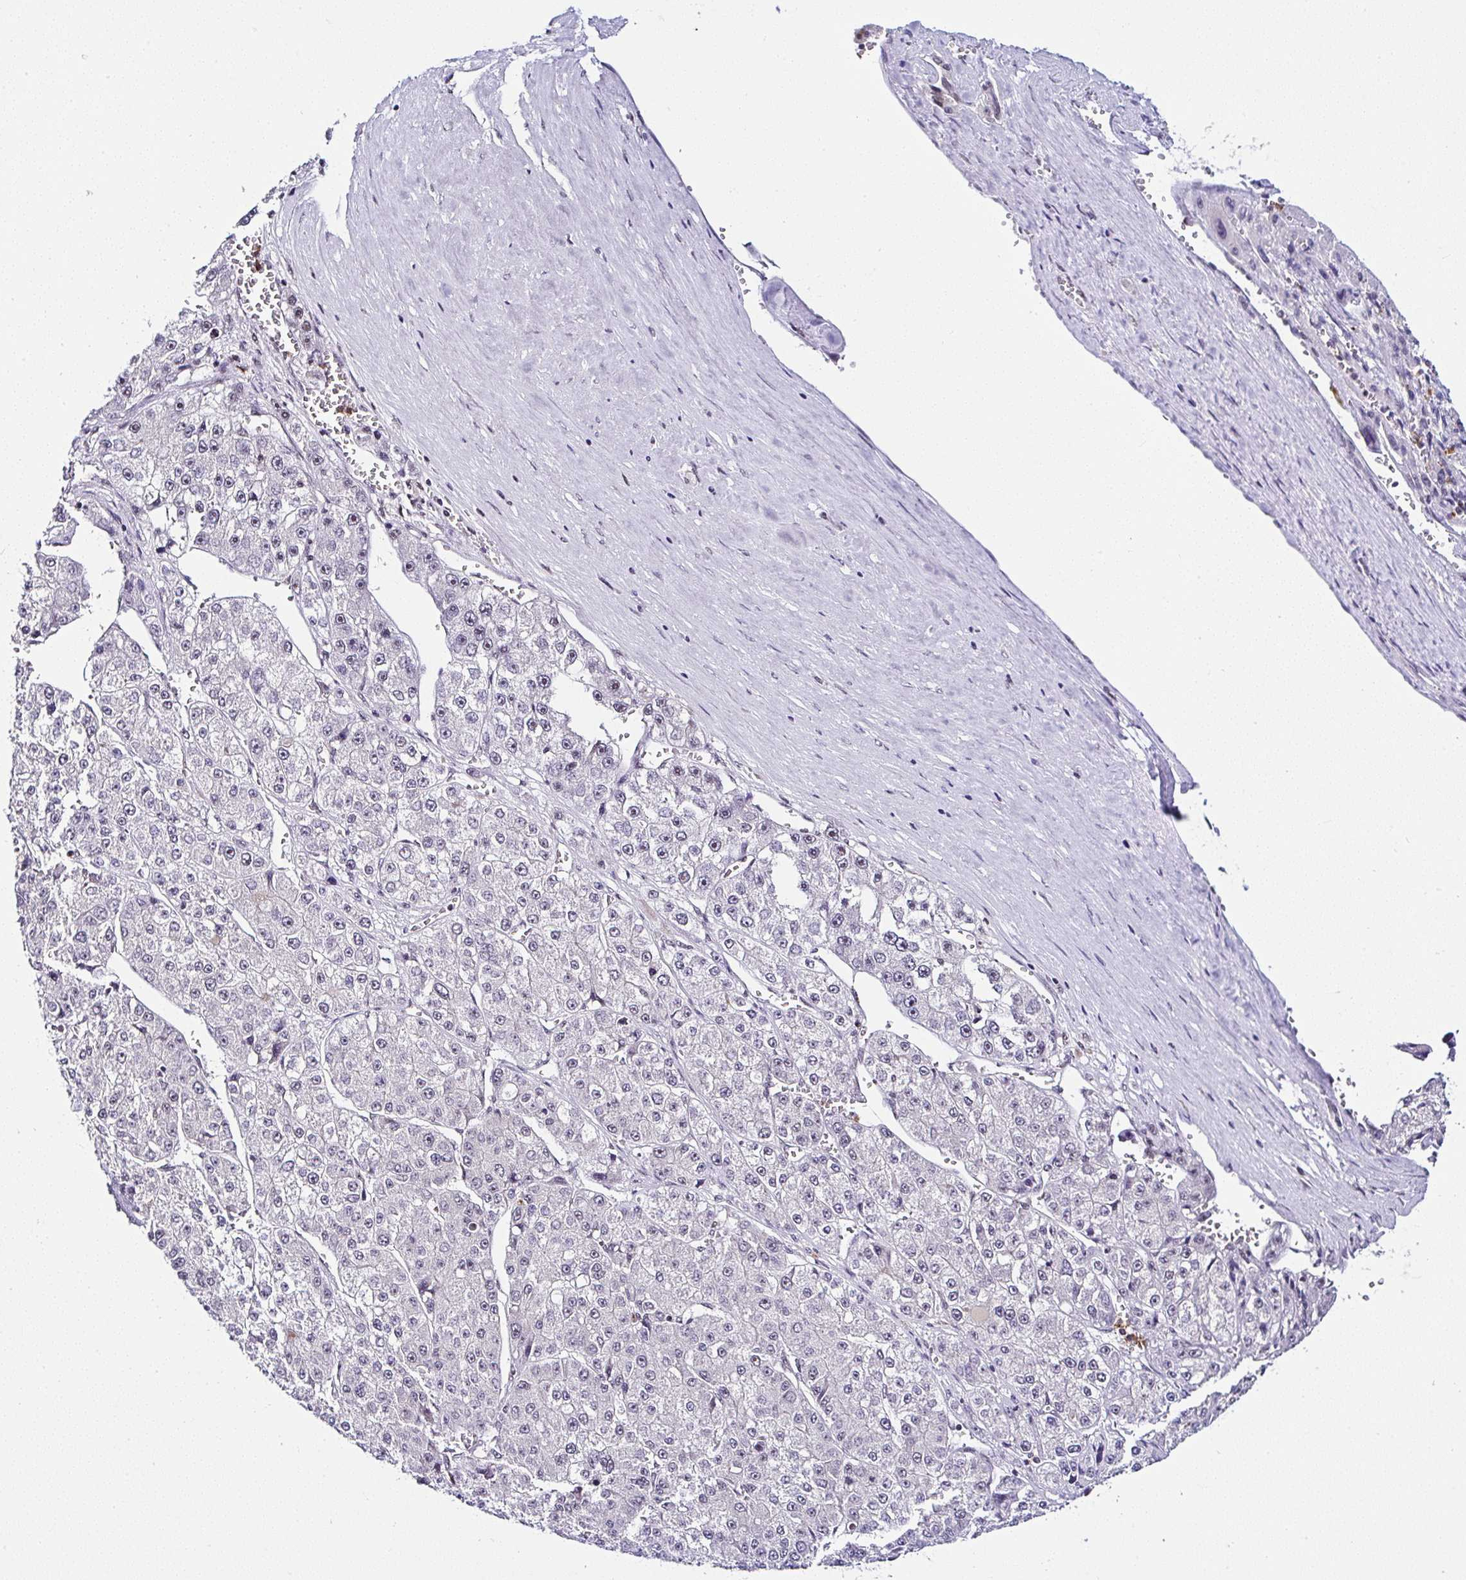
{"staining": {"intensity": "negative", "quantity": "none", "location": "none"}, "tissue": "liver cancer", "cell_type": "Tumor cells", "image_type": "cancer", "snomed": [{"axis": "morphology", "description": "Carcinoma, Hepatocellular, NOS"}, {"axis": "topography", "description": "Liver"}], "caption": "Immunohistochemical staining of hepatocellular carcinoma (liver) reveals no significant staining in tumor cells.", "gene": "PTPN2", "patient": {"sex": "female", "age": 73}}